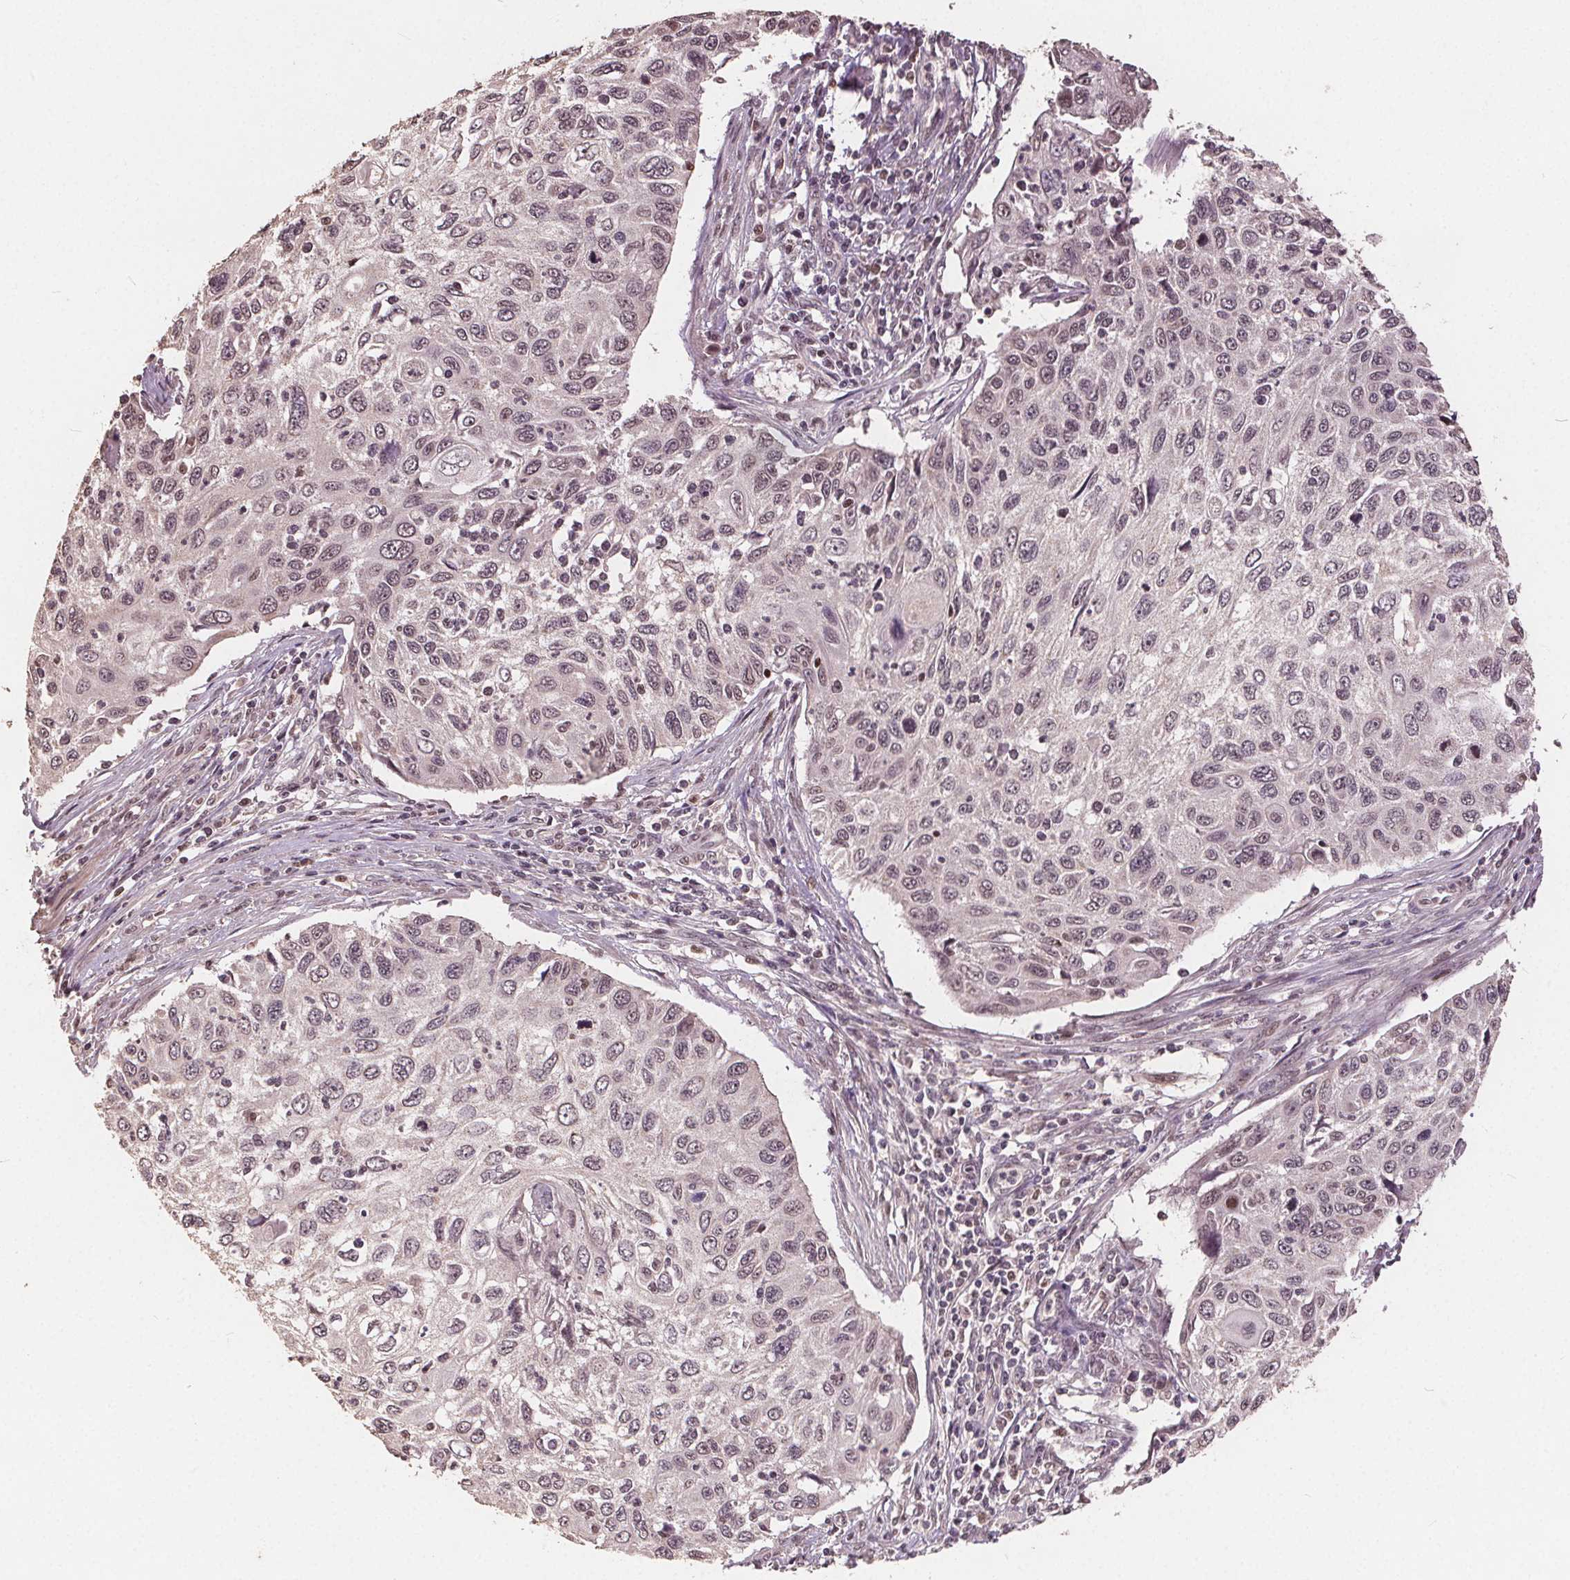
{"staining": {"intensity": "weak", "quantity": "25%-75%", "location": "nuclear"}, "tissue": "cervical cancer", "cell_type": "Tumor cells", "image_type": "cancer", "snomed": [{"axis": "morphology", "description": "Squamous cell carcinoma, NOS"}, {"axis": "topography", "description": "Cervix"}], "caption": "Protein staining demonstrates weak nuclear expression in about 25%-75% of tumor cells in cervical cancer.", "gene": "DNMT3B", "patient": {"sex": "female", "age": 70}}